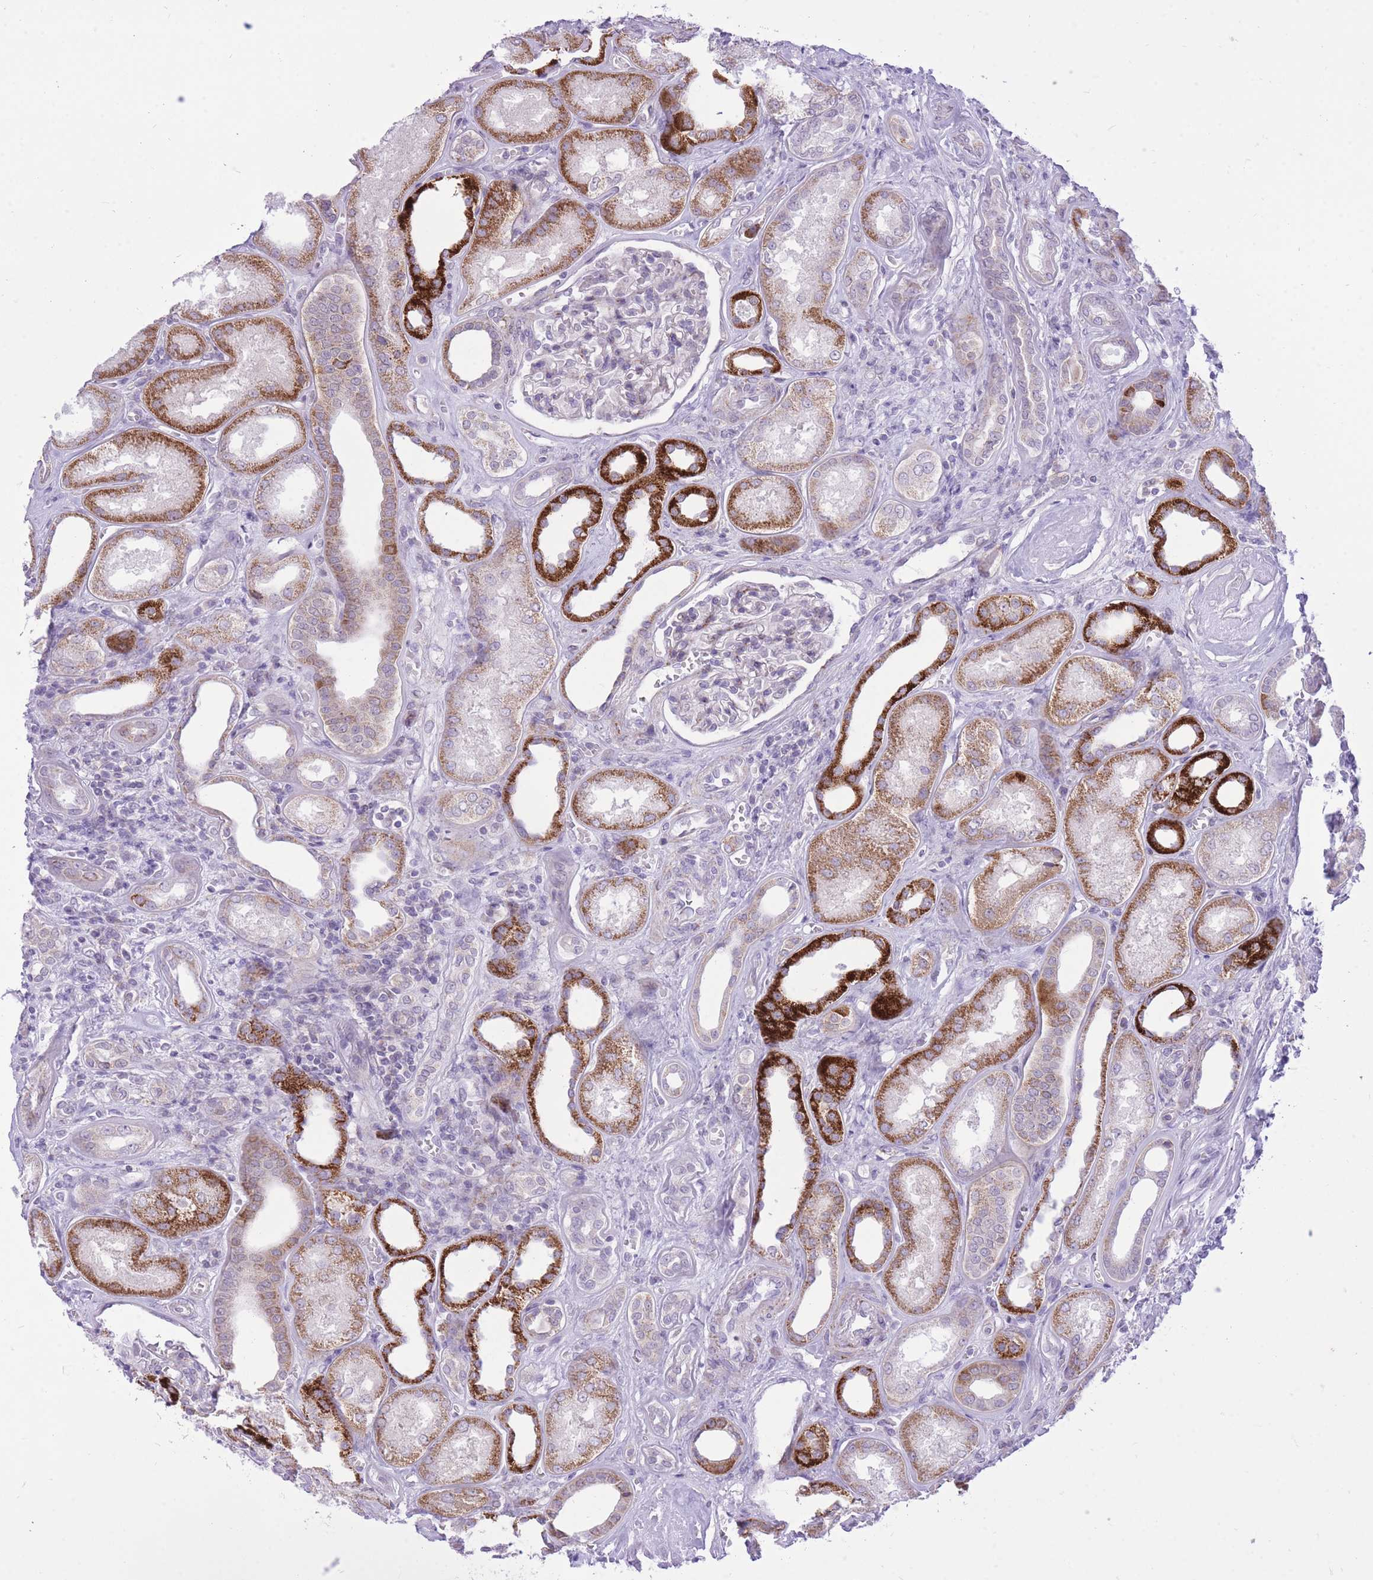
{"staining": {"intensity": "negative", "quantity": "none", "location": "none"}, "tissue": "kidney", "cell_type": "Cells in glomeruli", "image_type": "normal", "snomed": [{"axis": "morphology", "description": "Normal tissue, NOS"}, {"axis": "morphology", "description": "Adenocarcinoma, NOS"}, {"axis": "topography", "description": "Kidney"}], "caption": "An immunohistochemistry (IHC) photomicrograph of normal kidney is shown. There is no staining in cells in glomeruli of kidney. The staining is performed using DAB (3,3'-diaminobenzidine) brown chromogen with nuclei counter-stained in using hematoxylin.", "gene": "DENND2D", "patient": {"sex": "female", "age": 68}}